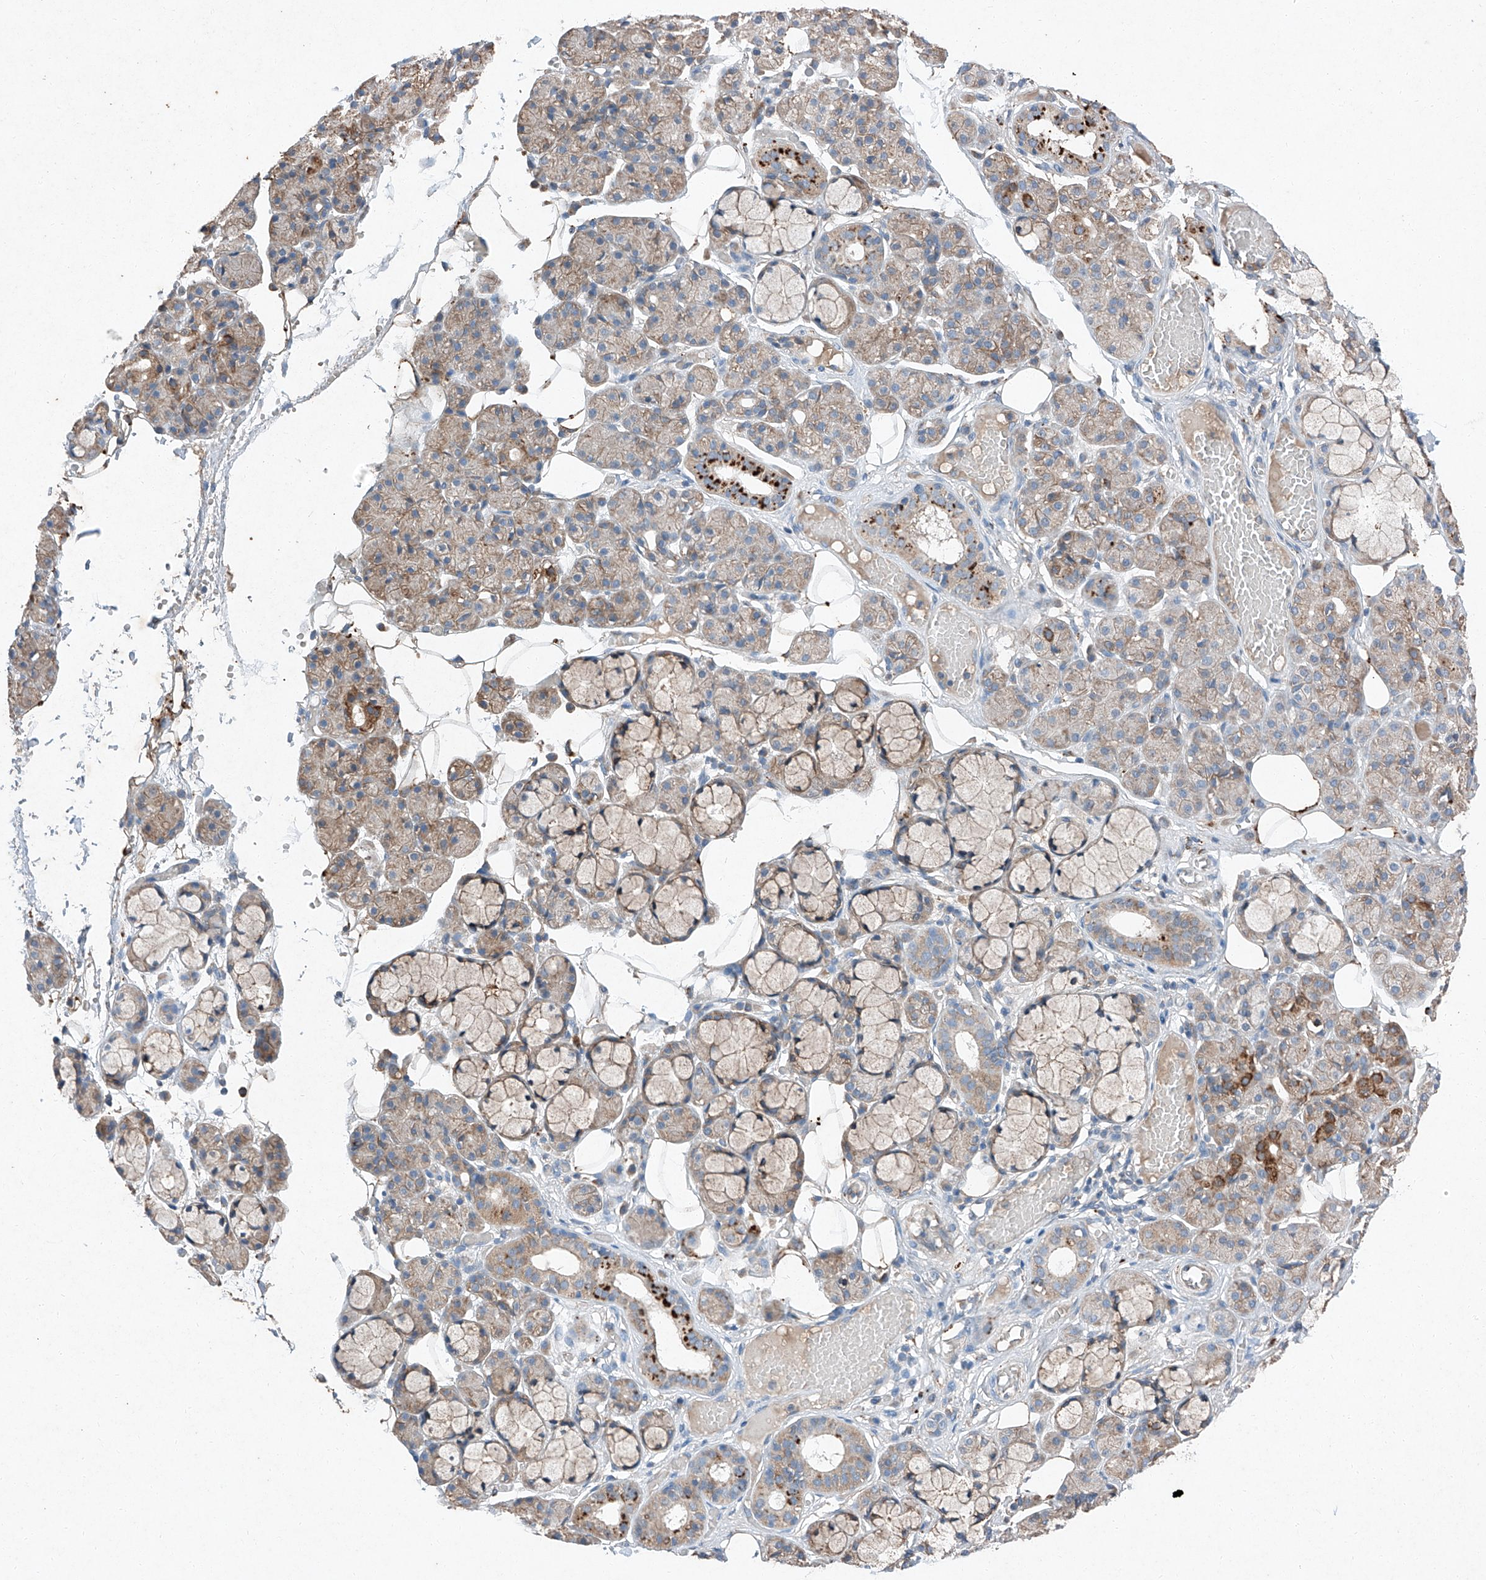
{"staining": {"intensity": "moderate", "quantity": "<25%", "location": "cytoplasmic/membranous"}, "tissue": "salivary gland", "cell_type": "Glandular cells", "image_type": "normal", "snomed": [{"axis": "morphology", "description": "Normal tissue, NOS"}, {"axis": "topography", "description": "Salivary gland"}], "caption": "Glandular cells show moderate cytoplasmic/membranous staining in approximately <25% of cells in benign salivary gland. (DAB = brown stain, brightfield microscopy at high magnification).", "gene": "RUSC1", "patient": {"sex": "male", "age": 63}}